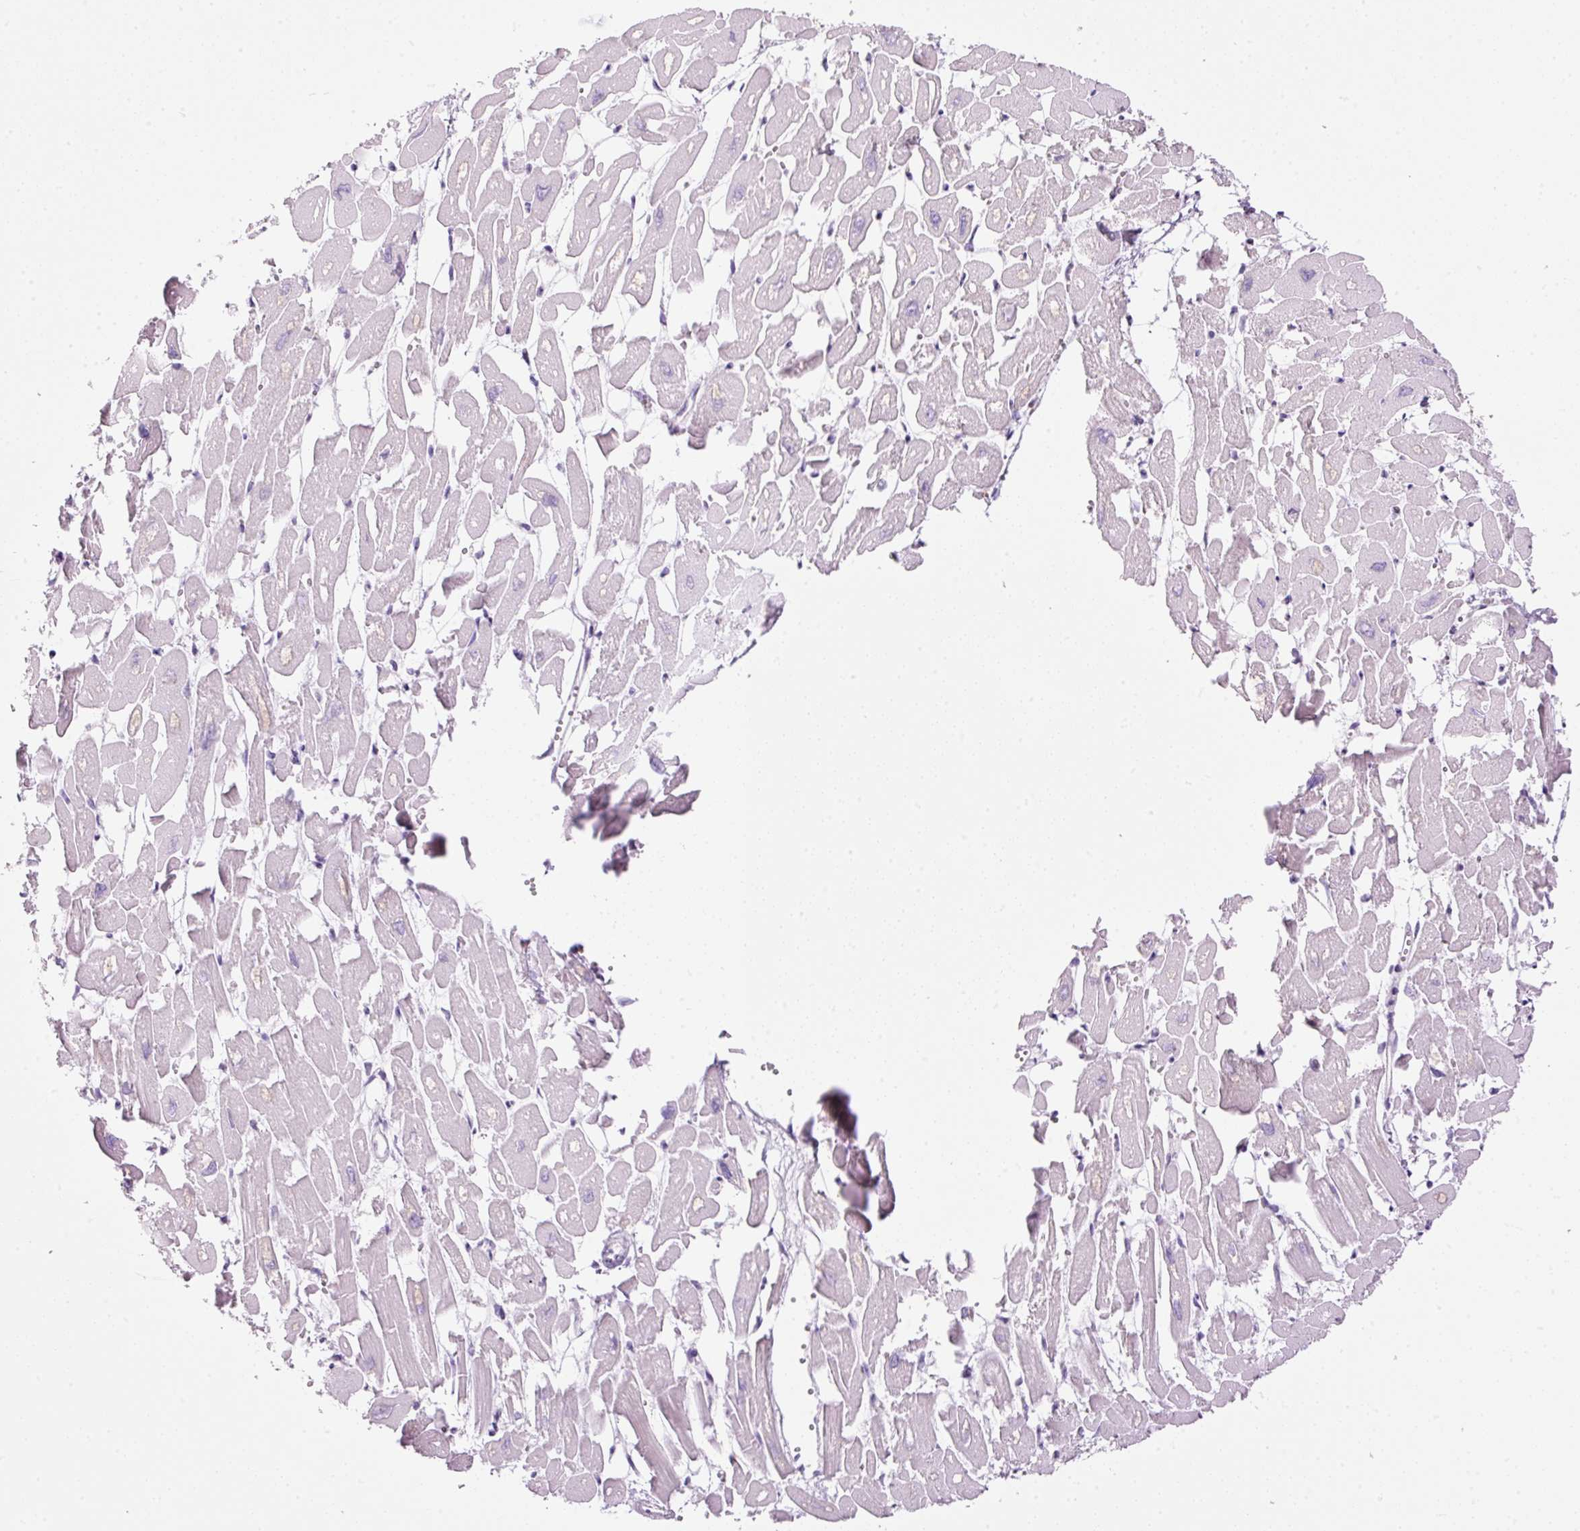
{"staining": {"intensity": "moderate", "quantity": "<25%", "location": "cytoplasmic/membranous"}, "tissue": "heart muscle", "cell_type": "Cardiomyocytes", "image_type": "normal", "snomed": [{"axis": "morphology", "description": "Normal tissue, NOS"}, {"axis": "topography", "description": "Heart"}], "caption": "Protein staining of benign heart muscle displays moderate cytoplasmic/membranous staining in about <25% of cardiomyocytes.", "gene": "SRC", "patient": {"sex": "male", "age": 54}}